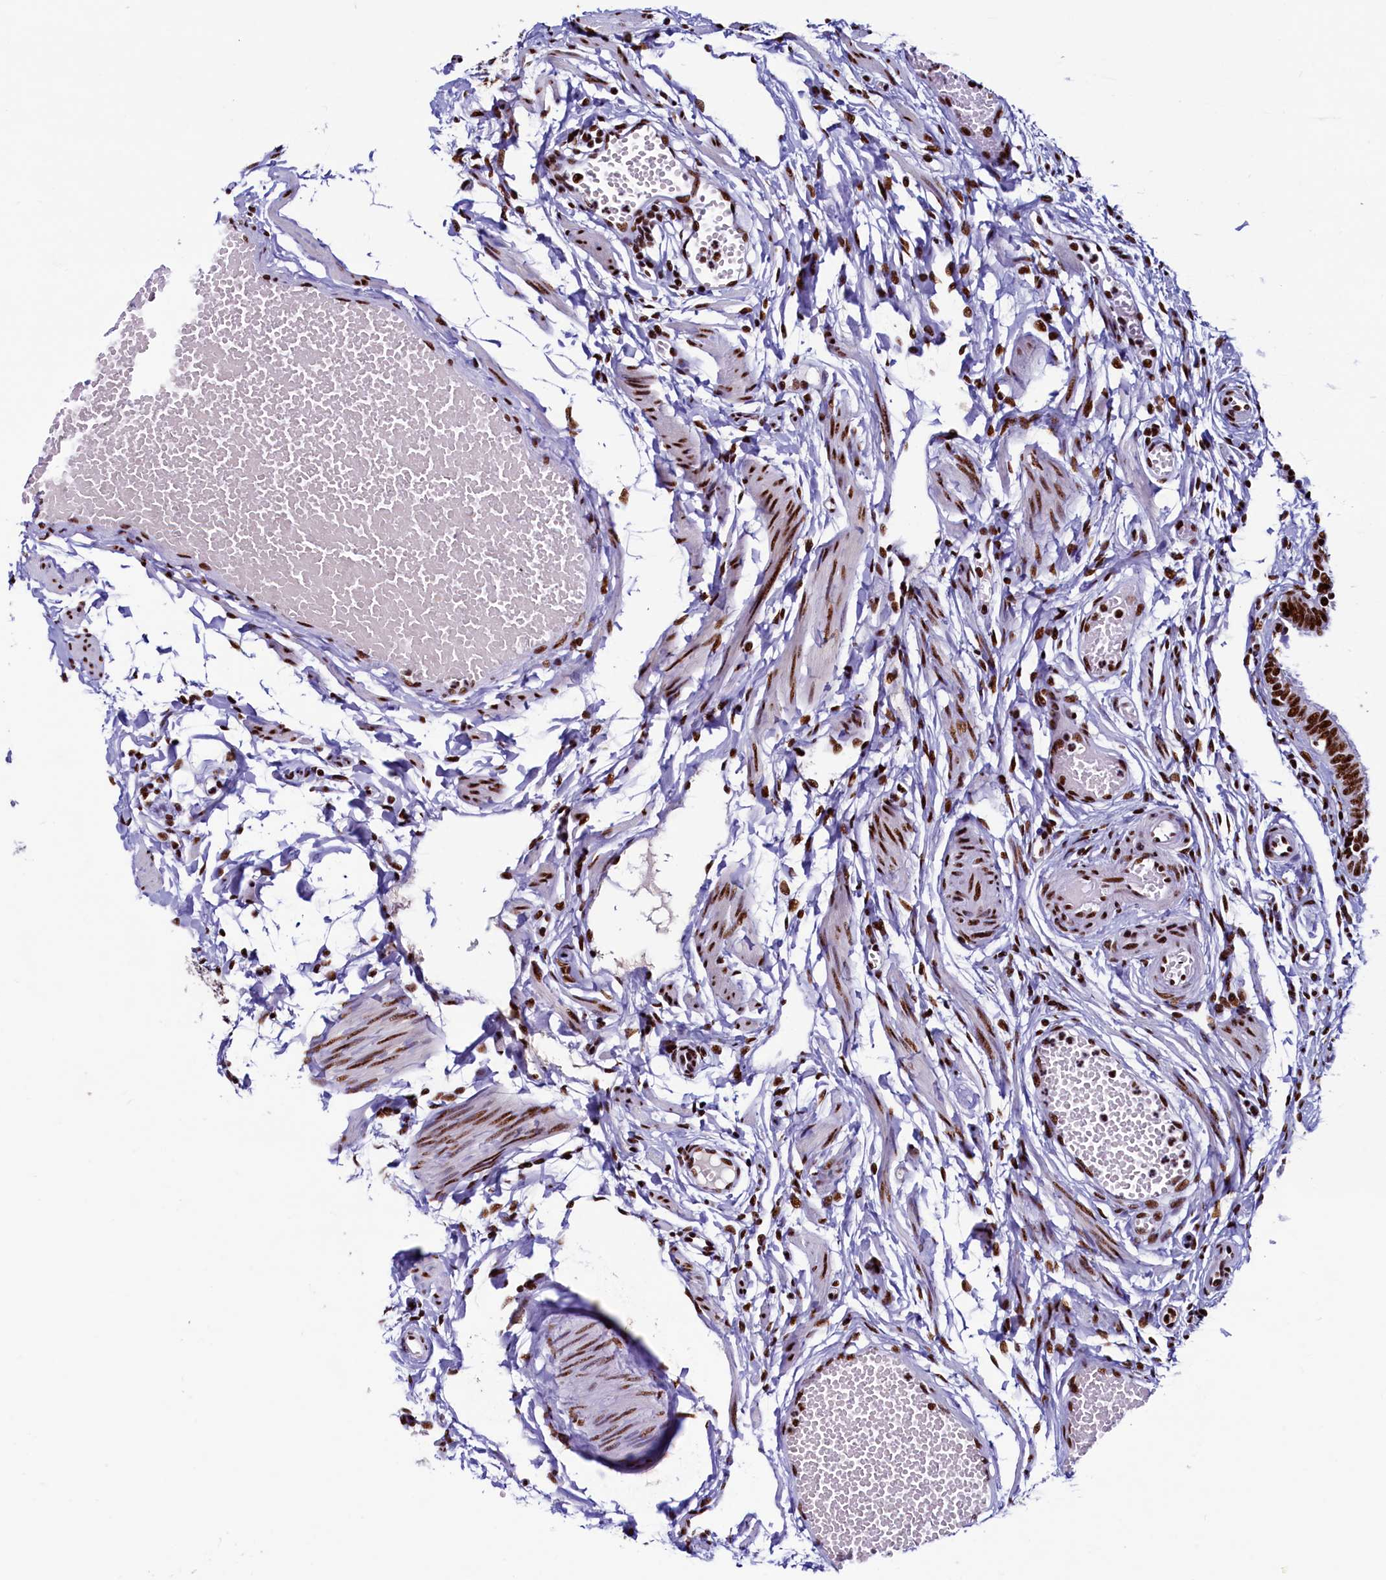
{"staining": {"intensity": "strong", "quantity": ">75%", "location": "nuclear"}, "tissue": "fallopian tube", "cell_type": "Glandular cells", "image_type": "normal", "snomed": [{"axis": "morphology", "description": "Normal tissue, NOS"}, {"axis": "topography", "description": "Fallopian tube"}, {"axis": "topography", "description": "Ovary"}], "caption": "The histopathology image displays immunohistochemical staining of normal fallopian tube. There is strong nuclear positivity is appreciated in about >75% of glandular cells. Nuclei are stained in blue.", "gene": "SRRM2", "patient": {"sex": "female", "age": 23}}